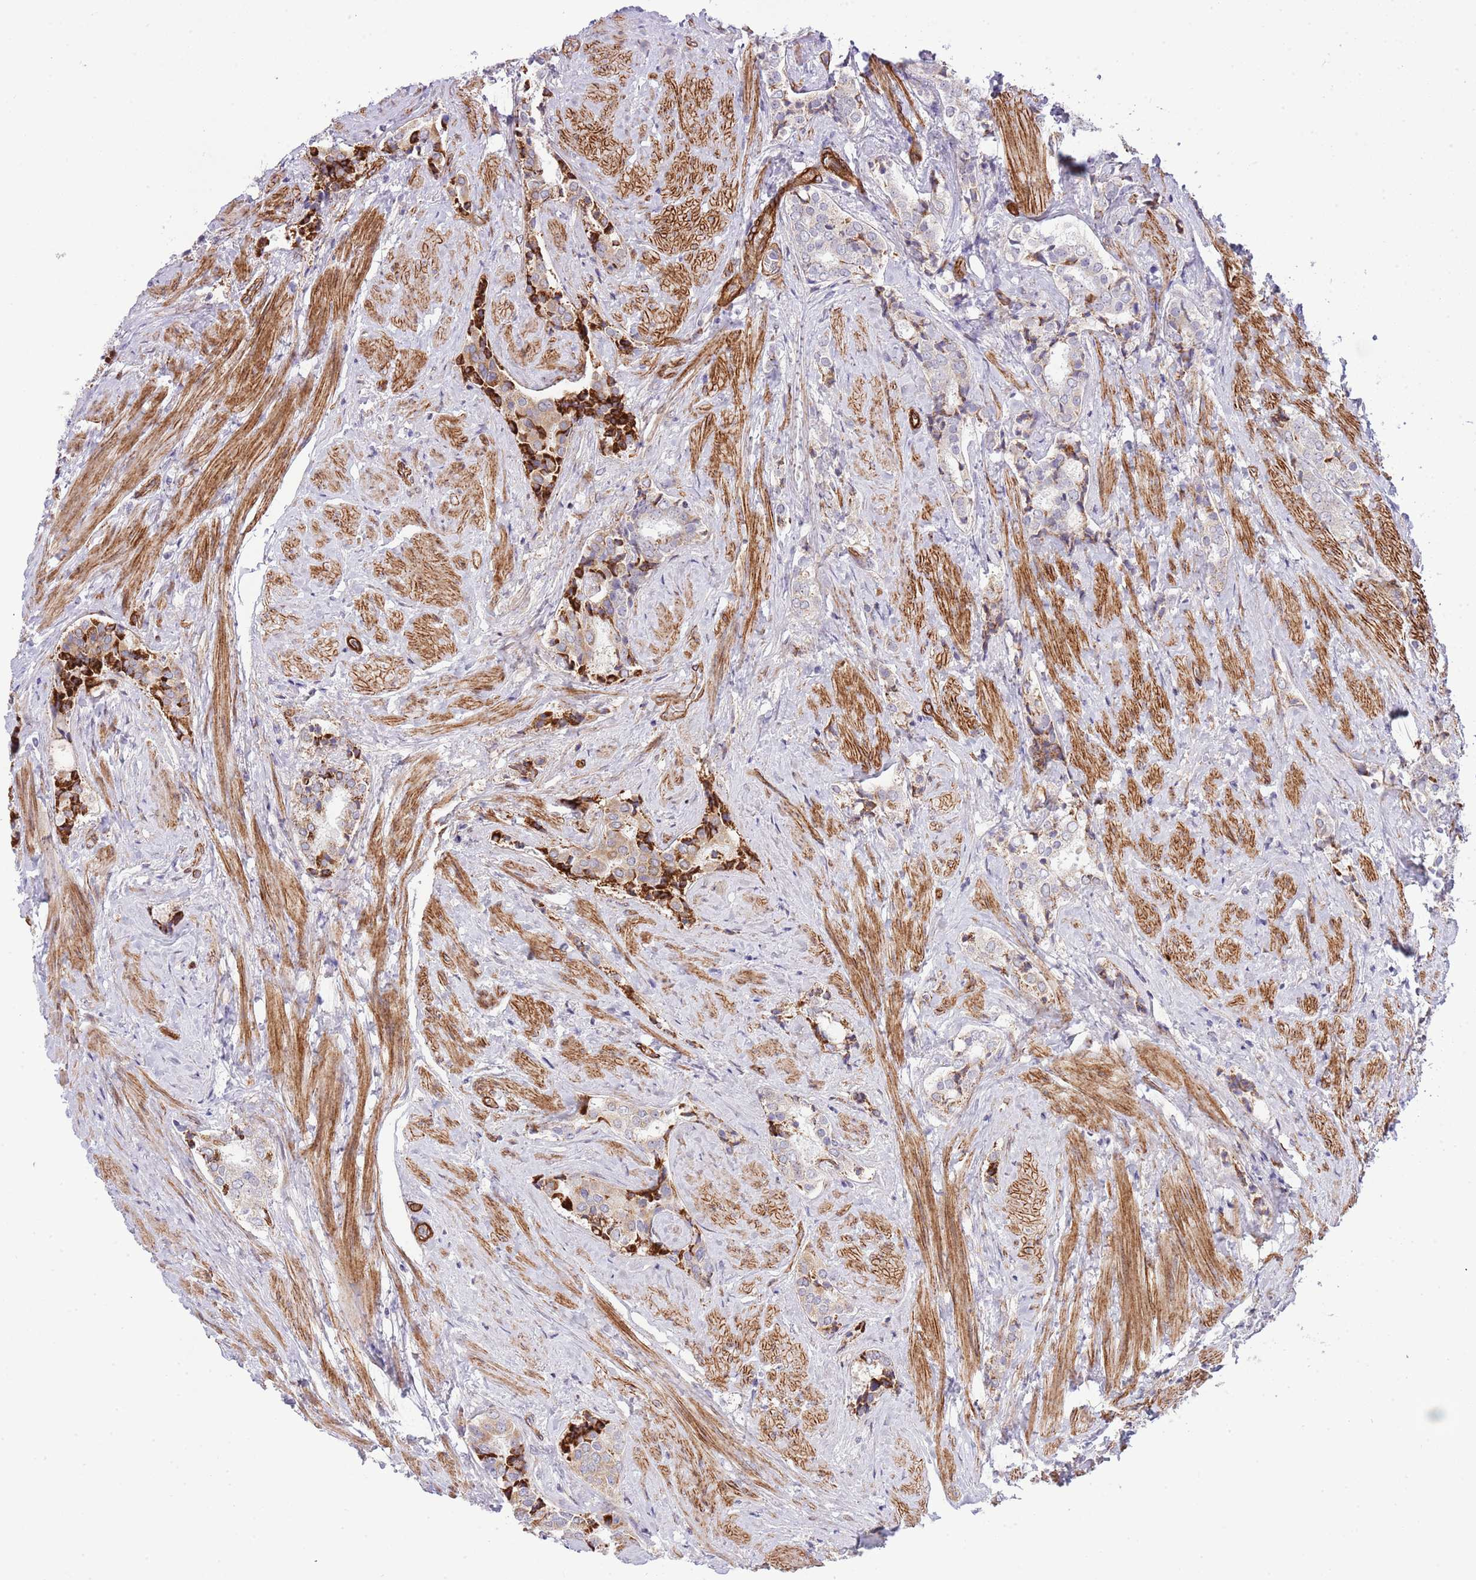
{"staining": {"intensity": "weak", "quantity": ">75%", "location": "cytoplasmic/membranous"}, "tissue": "prostate cancer", "cell_type": "Tumor cells", "image_type": "cancer", "snomed": [{"axis": "morphology", "description": "Adenocarcinoma, High grade"}, {"axis": "topography", "description": "Prostate"}], "caption": "A high-resolution photomicrograph shows IHC staining of prostate cancer (adenocarcinoma (high-grade)), which exhibits weak cytoplasmic/membranous staining in about >75% of tumor cells.", "gene": "NEK3", "patient": {"sex": "male", "age": 71}}